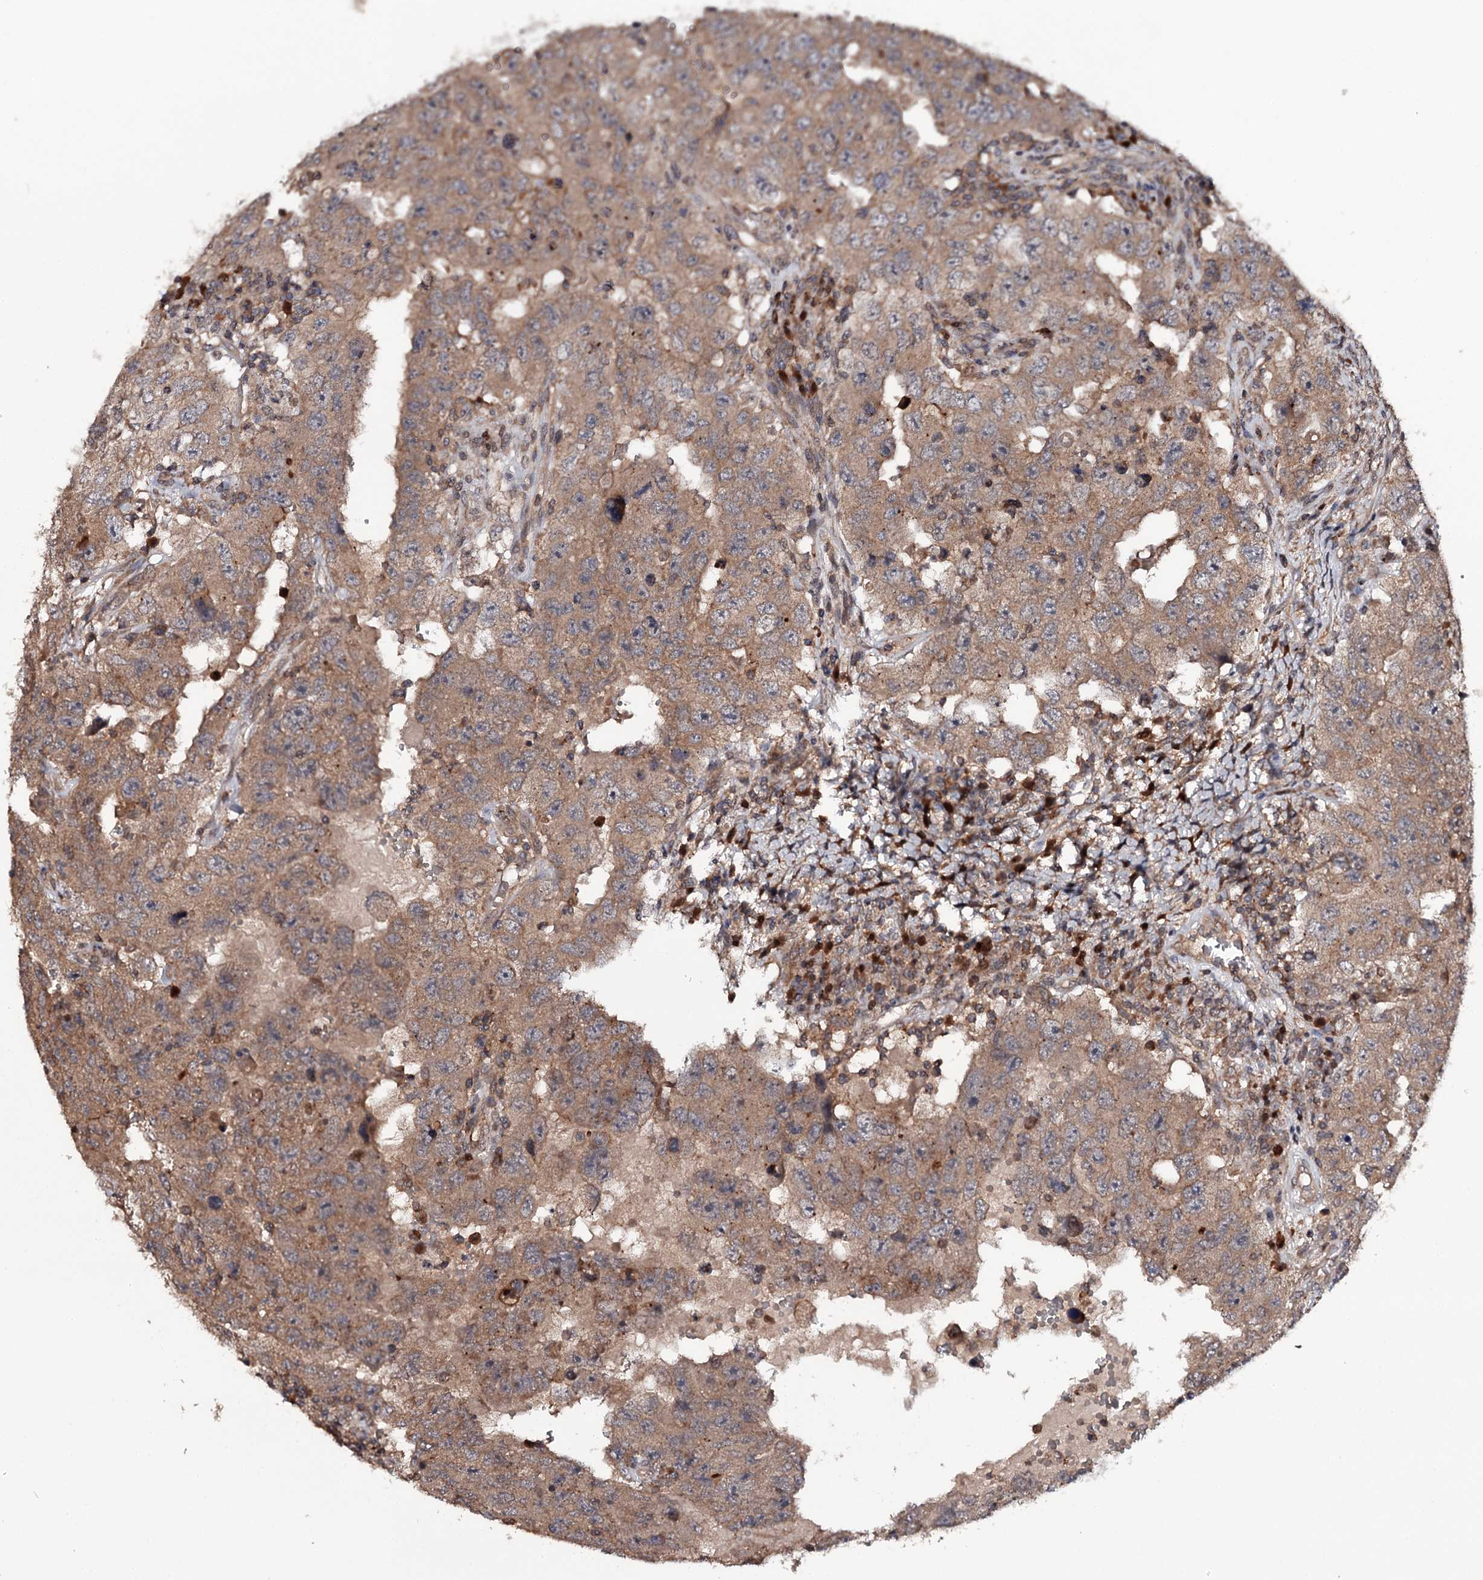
{"staining": {"intensity": "moderate", "quantity": ">75%", "location": "cytoplasmic/membranous"}, "tissue": "testis cancer", "cell_type": "Tumor cells", "image_type": "cancer", "snomed": [{"axis": "morphology", "description": "Carcinoma, Embryonal, NOS"}, {"axis": "topography", "description": "Testis"}], "caption": "Approximately >75% of tumor cells in testis cancer (embryonal carcinoma) display moderate cytoplasmic/membranous protein expression as visualized by brown immunohistochemical staining.", "gene": "TTC12", "patient": {"sex": "male", "age": 26}}